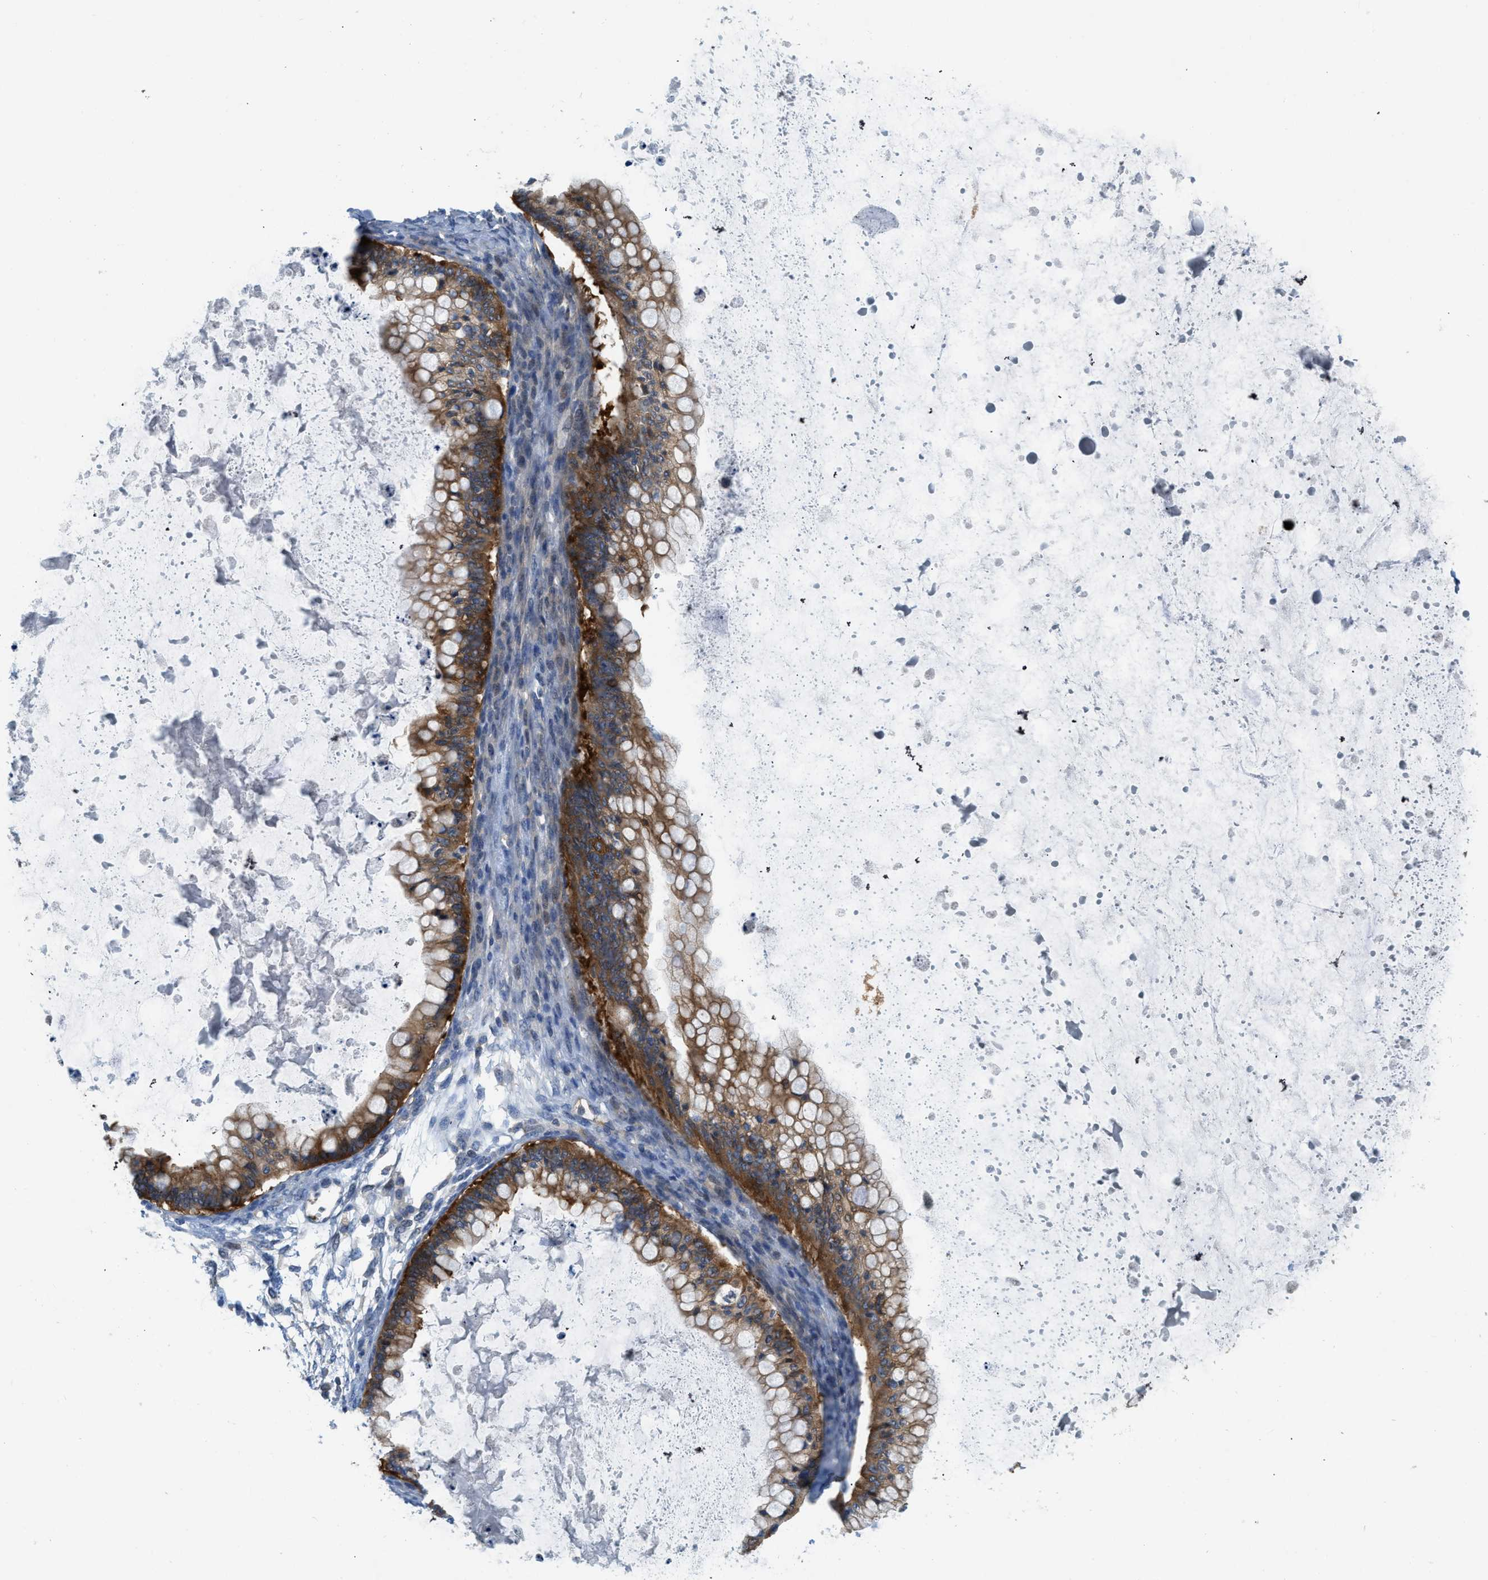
{"staining": {"intensity": "strong", "quantity": ">75%", "location": "cytoplasmic/membranous"}, "tissue": "ovarian cancer", "cell_type": "Tumor cells", "image_type": "cancer", "snomed": [{"axis": "morphology", "description": "Cystadenocarcinoma, mucinous, NOS"}, {"axis": "topography", "description": "Ovary"}], "caption": "An immunohistochemistry (IHC) image of tumor tissue is shown. Protein staining in brown labels strong cytoplasmic/membranous positivity in ovarian cancer within tumor cells. The protein is shown in brown color, while the nuclei are stained blue.", "gene": "PFKP", "patient": {"sex": "female", "age": 57}}